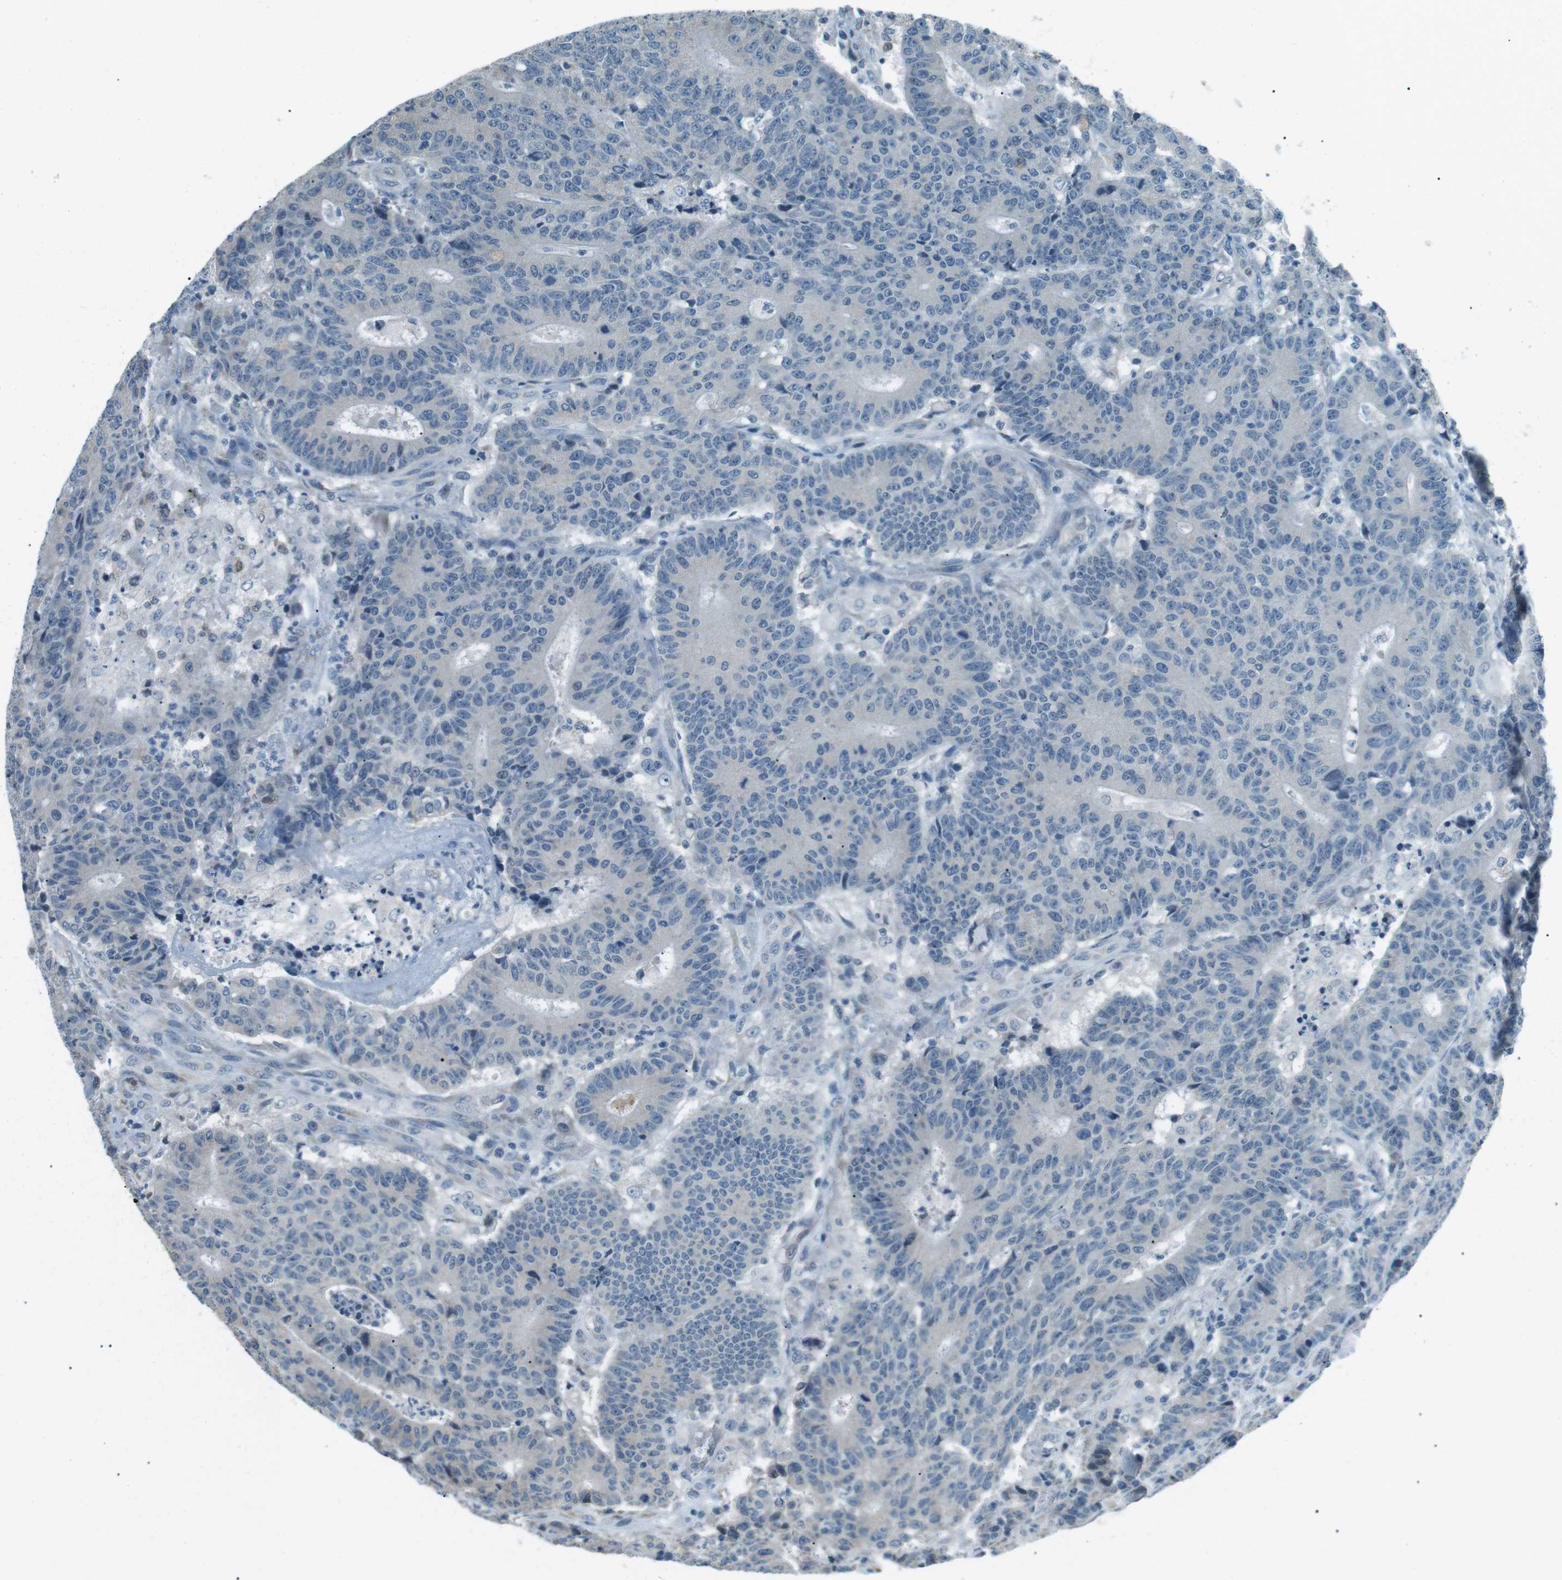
{"staining": {"intensity": "negative", "quantity": "none", "location": "none"}, "tissue": "colorectal cancer", "cell_type": "Tumor cells", "image_type": "cancer", "snomed": [{"axis": "morphology", "description": "Normal tissue, NOS"}, {"axis": "morphology", "description": "Adenocarcinoma, NOS"}, {"axis": "topography", "description": "Colon"}], "caption": "Human colorectal adenocarcinoma stained for a protein using immunohistochemistry (IHC) reveals no staining in tumor cells.", "gene": "SERPINB2", "patient": {"sex": "female", "age": 75}}